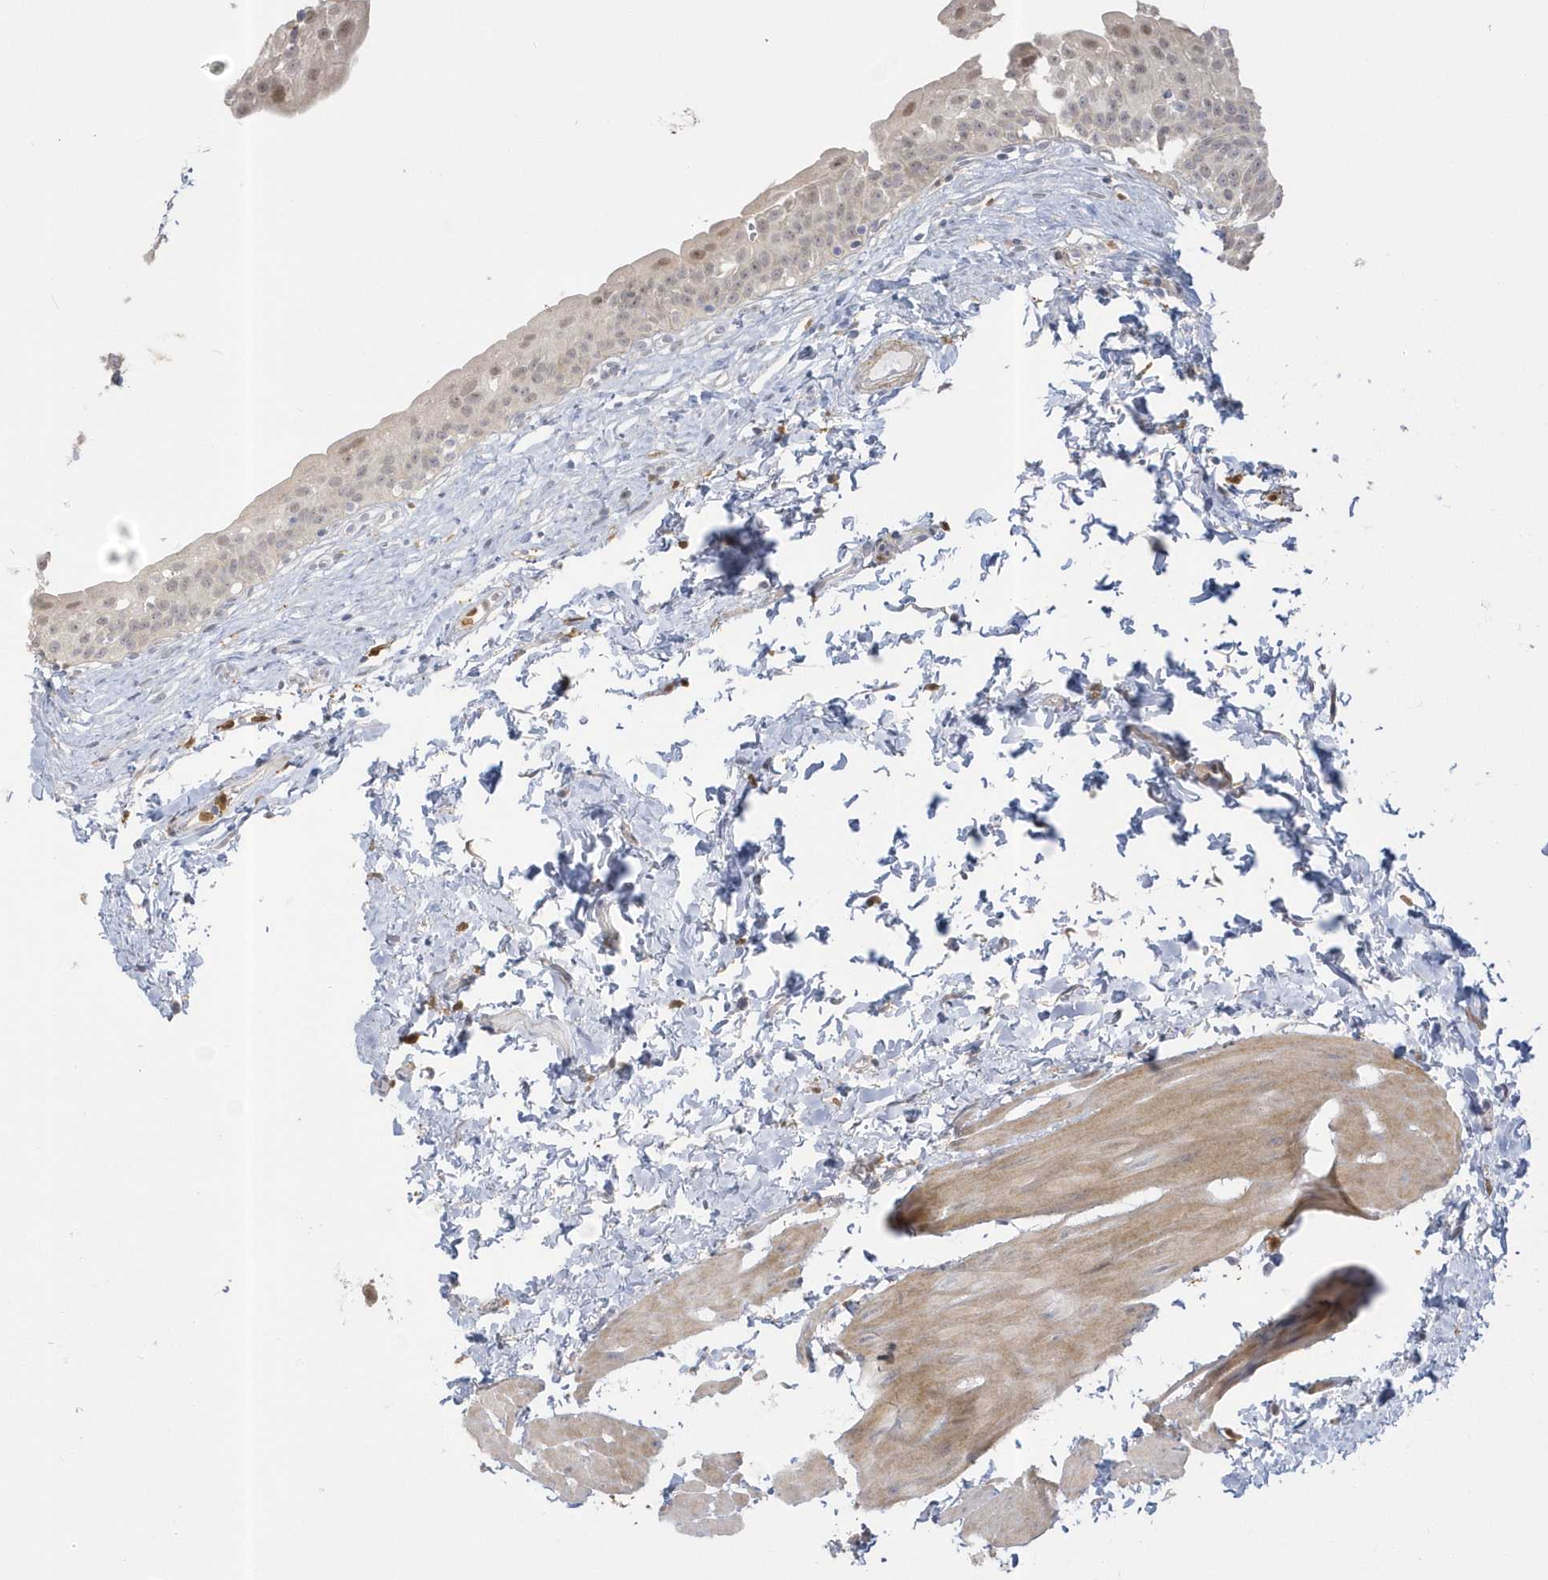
{"staining": {"intensity": "weak", "quantity": "25%-75%", "location": "cytoplasmic/membranous,nuclear"}, "tissue": "urinary bladder", "cell_type": "Urothelial cells", "image_type": "normal", "snomed": [{"axis": "morphology", "description": "Normal tissue, NOS"}, {"axis": "topography", "description": "Urinary bladder"}], "caption": "An immunohistochemistry (IHC) micrograph of benign tissue is shown. Protein staining in brown highlights weak cytoplasmic/membranous,nuclear positivity in urinary bladder within urothelial cells.", "gene": "NAF1", "patient": {"sex": "male", "age": 51}}